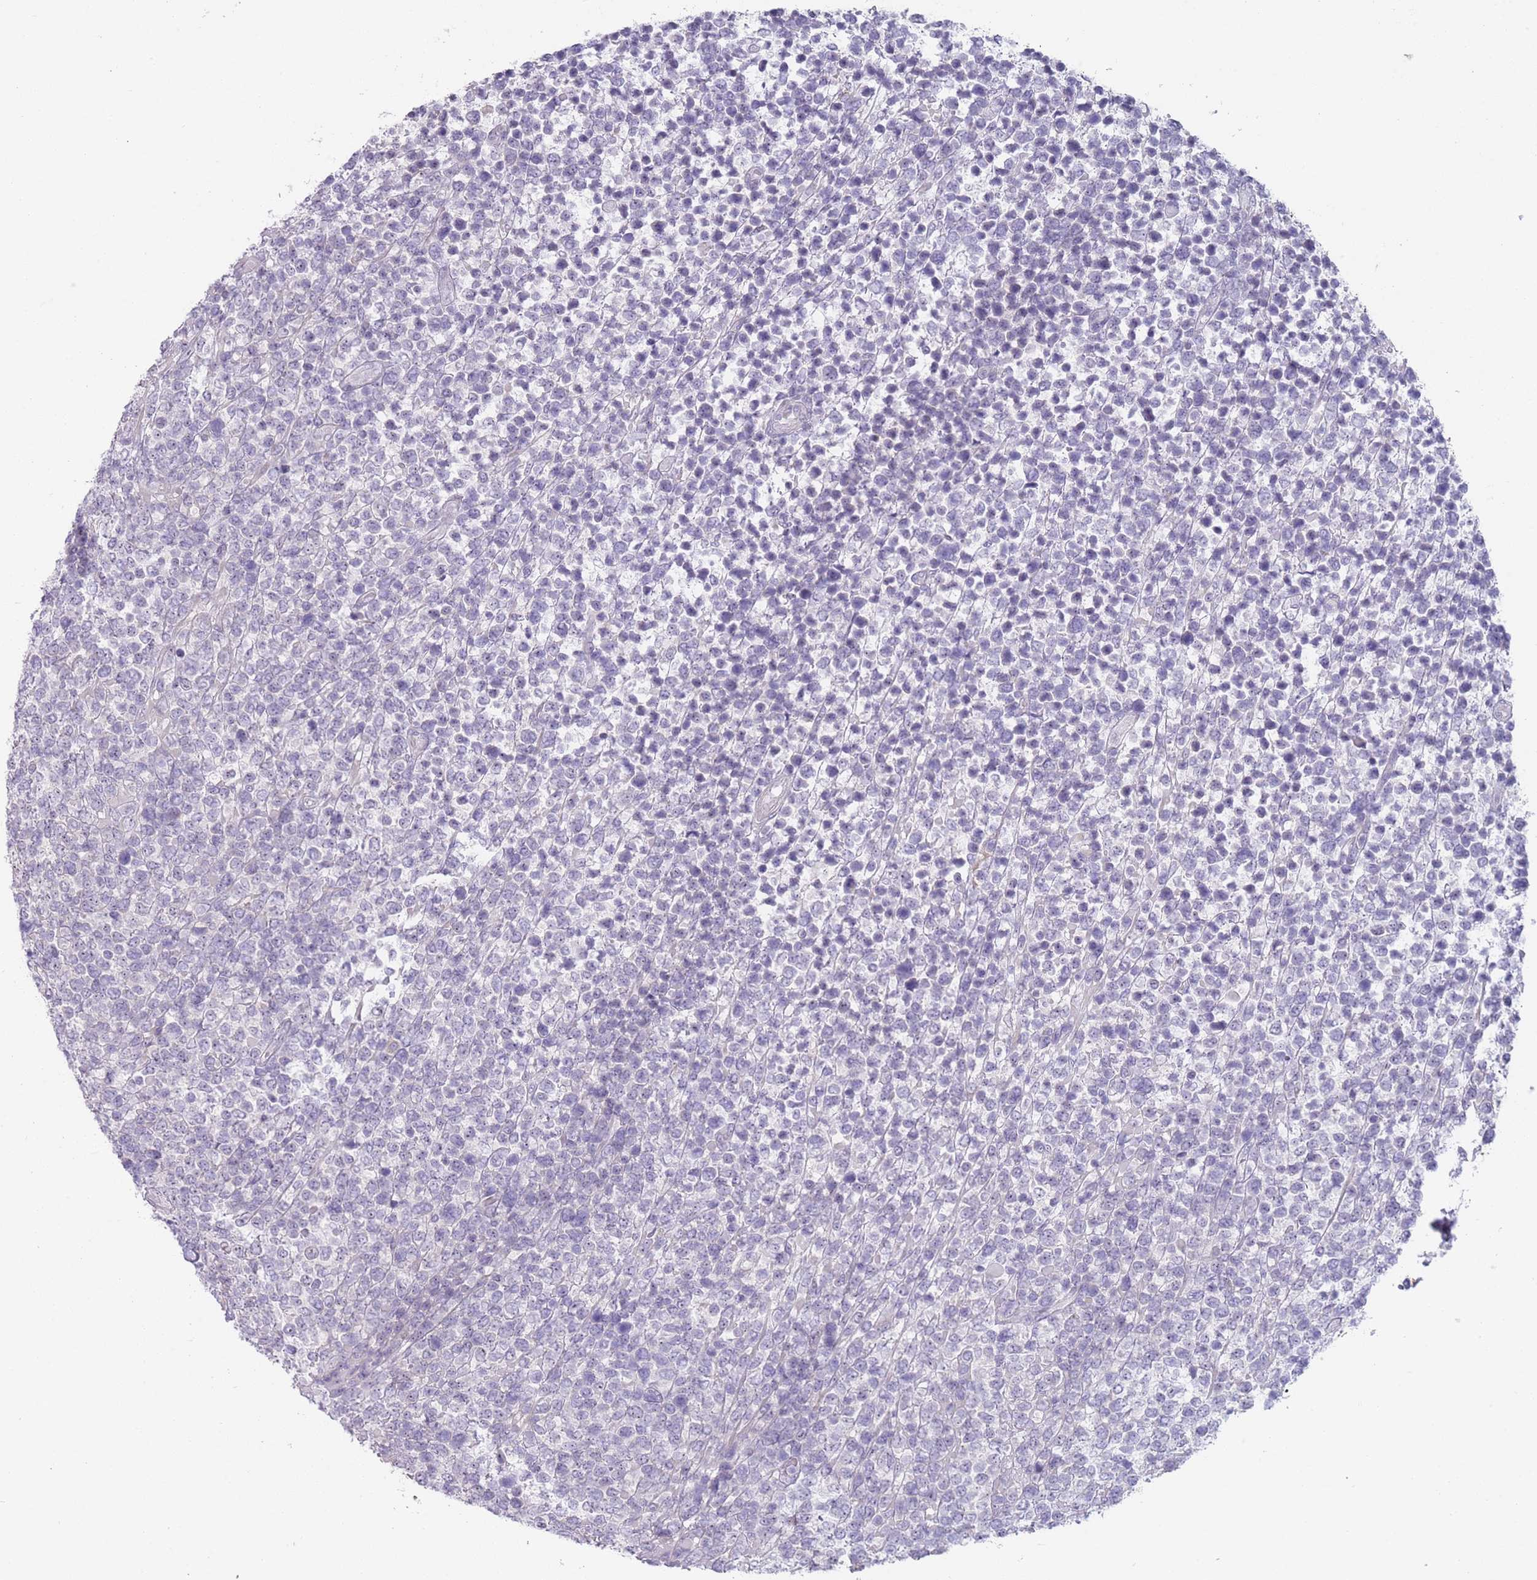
{"staining": {"intensity": "negative", "quantity": "none", "location": "none"}, "tissue": "lymphoma", "cell_type": "Tumor cells", "image_type": "cancer", "snomed": [{"axis": "morphology", "description": "Malignant lymphoma, non-Hodgkin's type, High grade"}, {"axis": "topography", "description": "Soft tissue"}], "caption": "Lymphoma stained for a protein using IHC shows no staining tumor cells.", "gene": "PAIP2B", "patient": {"sex": "female", "age": 56}}